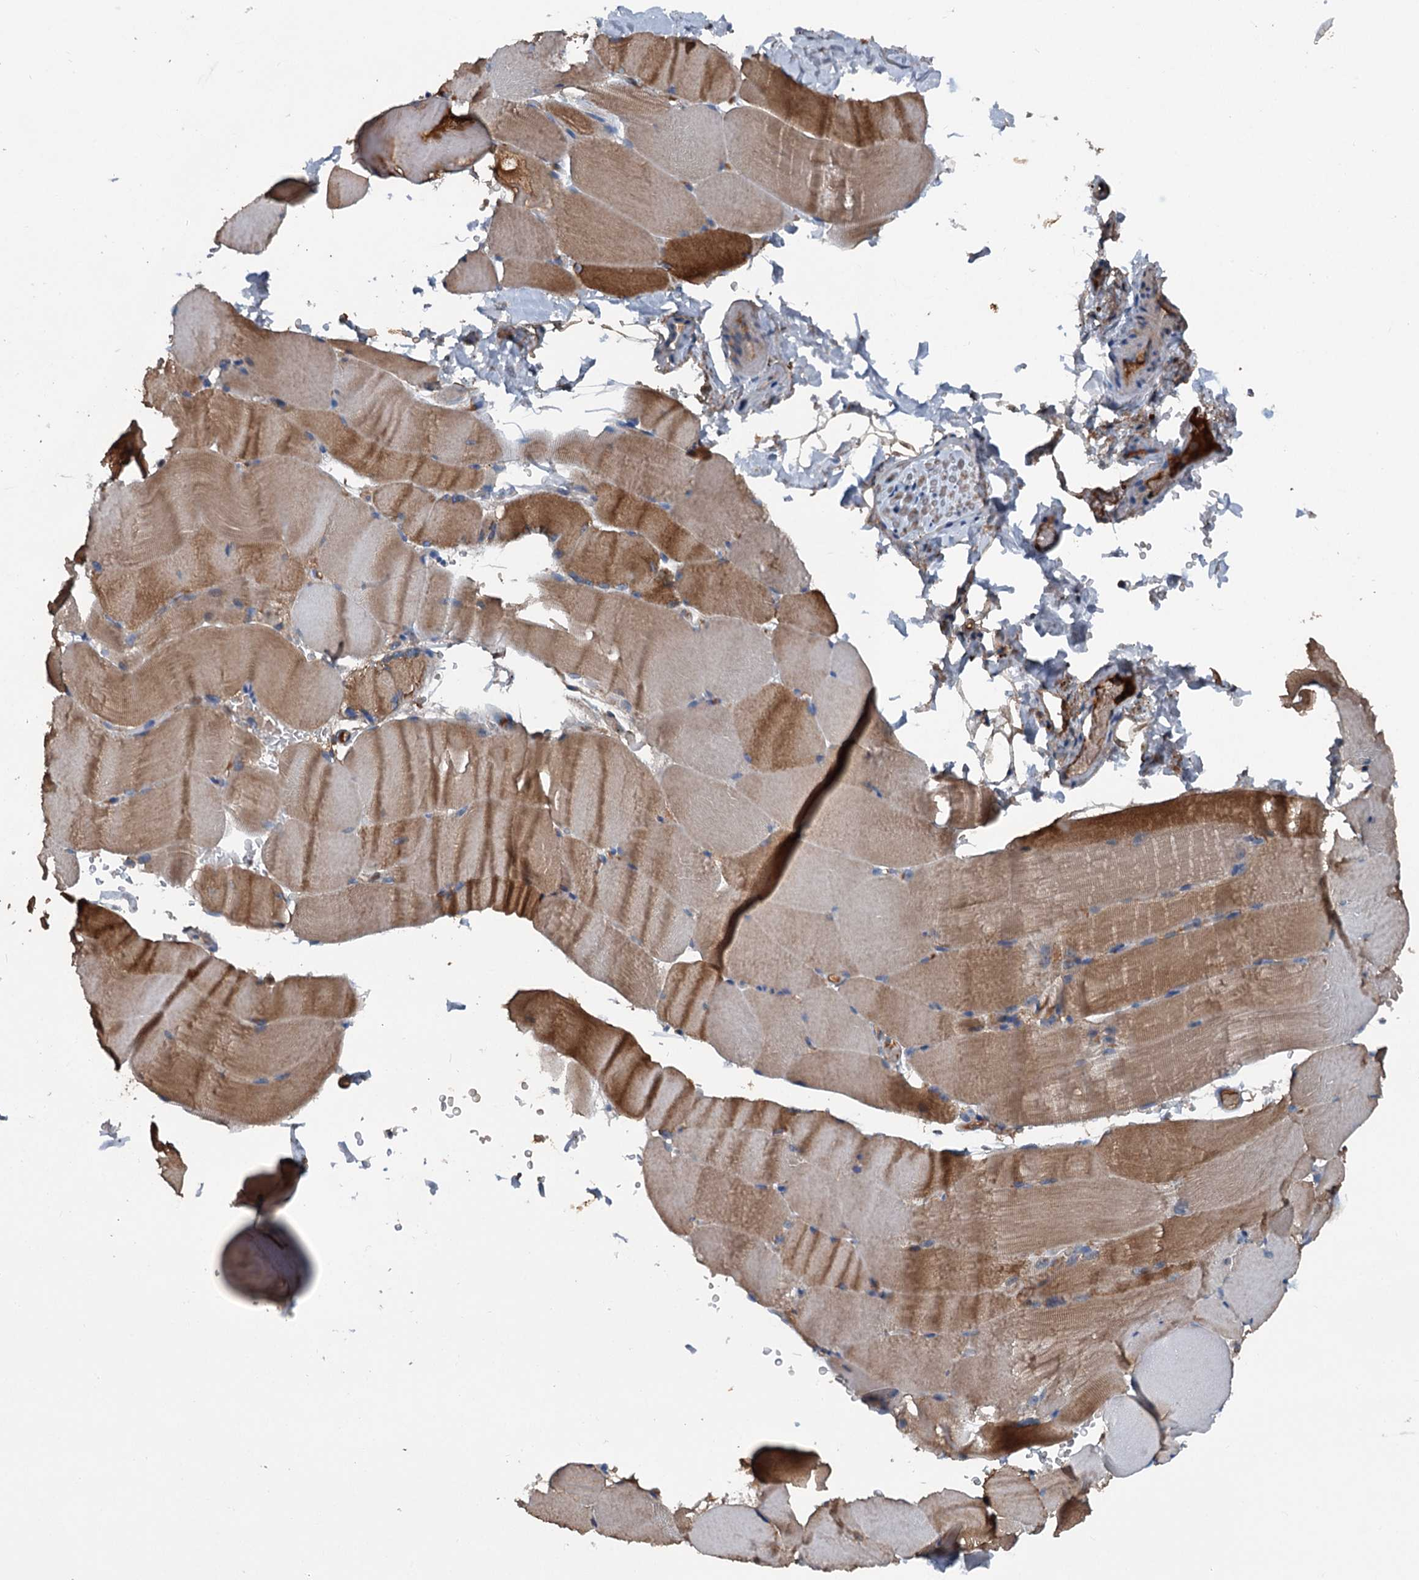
{"staining": {"intensity": "moderate", "quantity": ">75%", "location": "cytoplasmic/membranous"}, "tissue": "skeletal muscle", "cell_type": "Myocytes", "image_type": "normal", "snomed": [{"axis": "morphology", "description": "Normal tissue, NOS"}, {"axis": "topography", "description": "Skeletal muscle"}, {"axis": "topography", "description": "Parathyroid gland"}], "caption": "Immunohistochemistry micrograph of unremarkable skeletal muscle: skeletal muscle stained using immunohistochemistry exhibits medium levels of moderate protein expression localized specifically in the cytoplasmic/membranous of myocytes, appearing as a cytoplasmic/membranous brown color.", "gene": "PDSS1", "patient": {"sex": "female", "age": 37}}